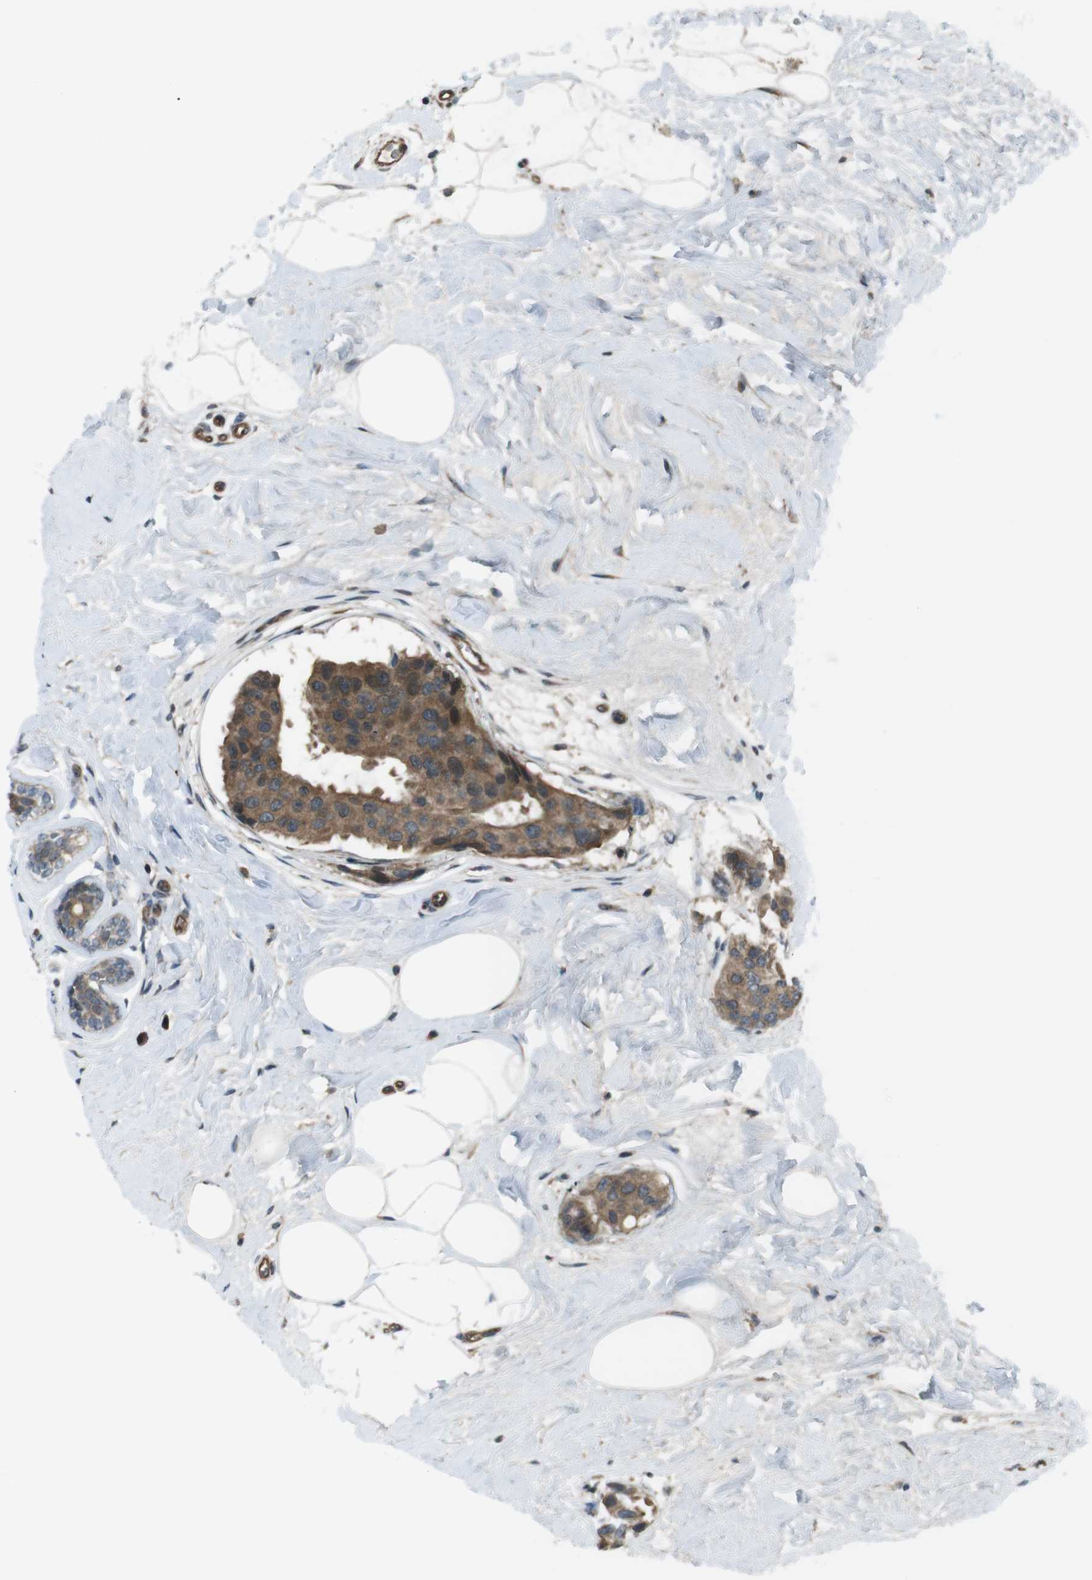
{"staining": {"intensity": "moderate", "quantity": ">75%", "location": "cytoplasmic/membranous"}, "tissue": "breast cancer", "cell_type": "Tumor cells", "image_type": "cancer", "snomed": [{"axis": "morphology", "description": "Normal tissue, NOS"}, {"axis": "morphology", "description": "Duct carcinoma"}, {"axis": "topography", "description": "Breast"}], "caption": "A brown stain labels moderate cytoplasmic/membranous staining of a protein in human breast cancer (intraductal carcinoma) tumor cells. Immunohistochemistry stains the protein of interest in brown and the nuclei are stained blue.", "gene": "TIAM2", "patient": {"sex": "female", "age": 39}}